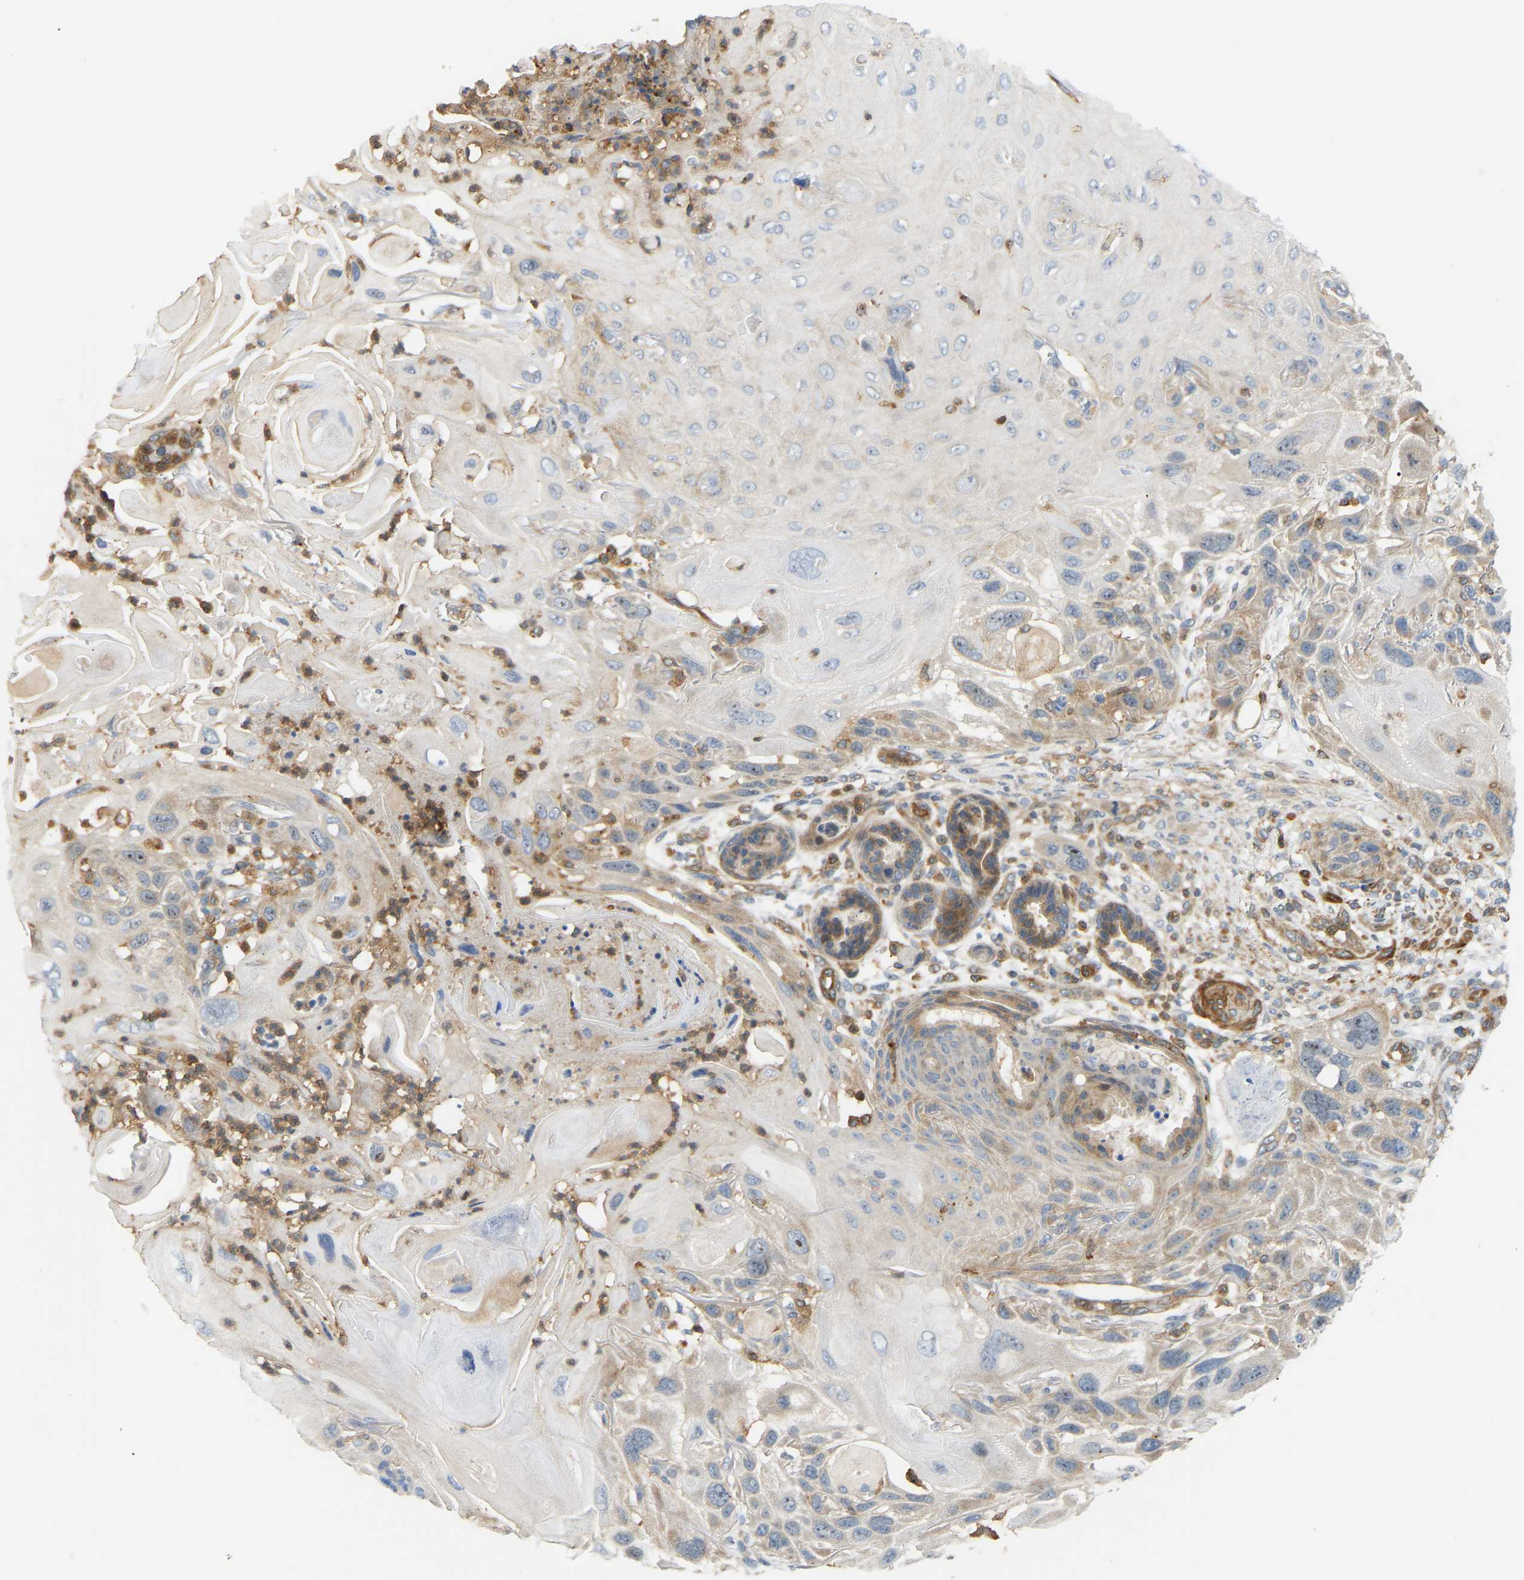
{"staining": {"intensity": "weak", "quantity": "<25%", "location": "cytoplasmic/membranous"}, "tissue": "skin cancer", "cell_type": "Tumor cells", "image_type": "cancer", "snomed": [{"axis": "morphology", "description": "Squamous cell carcinoma, NOS"}, {"axis": "topography", "description": "Skin"}], "caption": "This is an IHC micrograph of human skin squamous cell carcinoma. There is no positivity in tumor cells.", "gene": "PLCG2", "patient": {"sex": "female", "age": 77}}